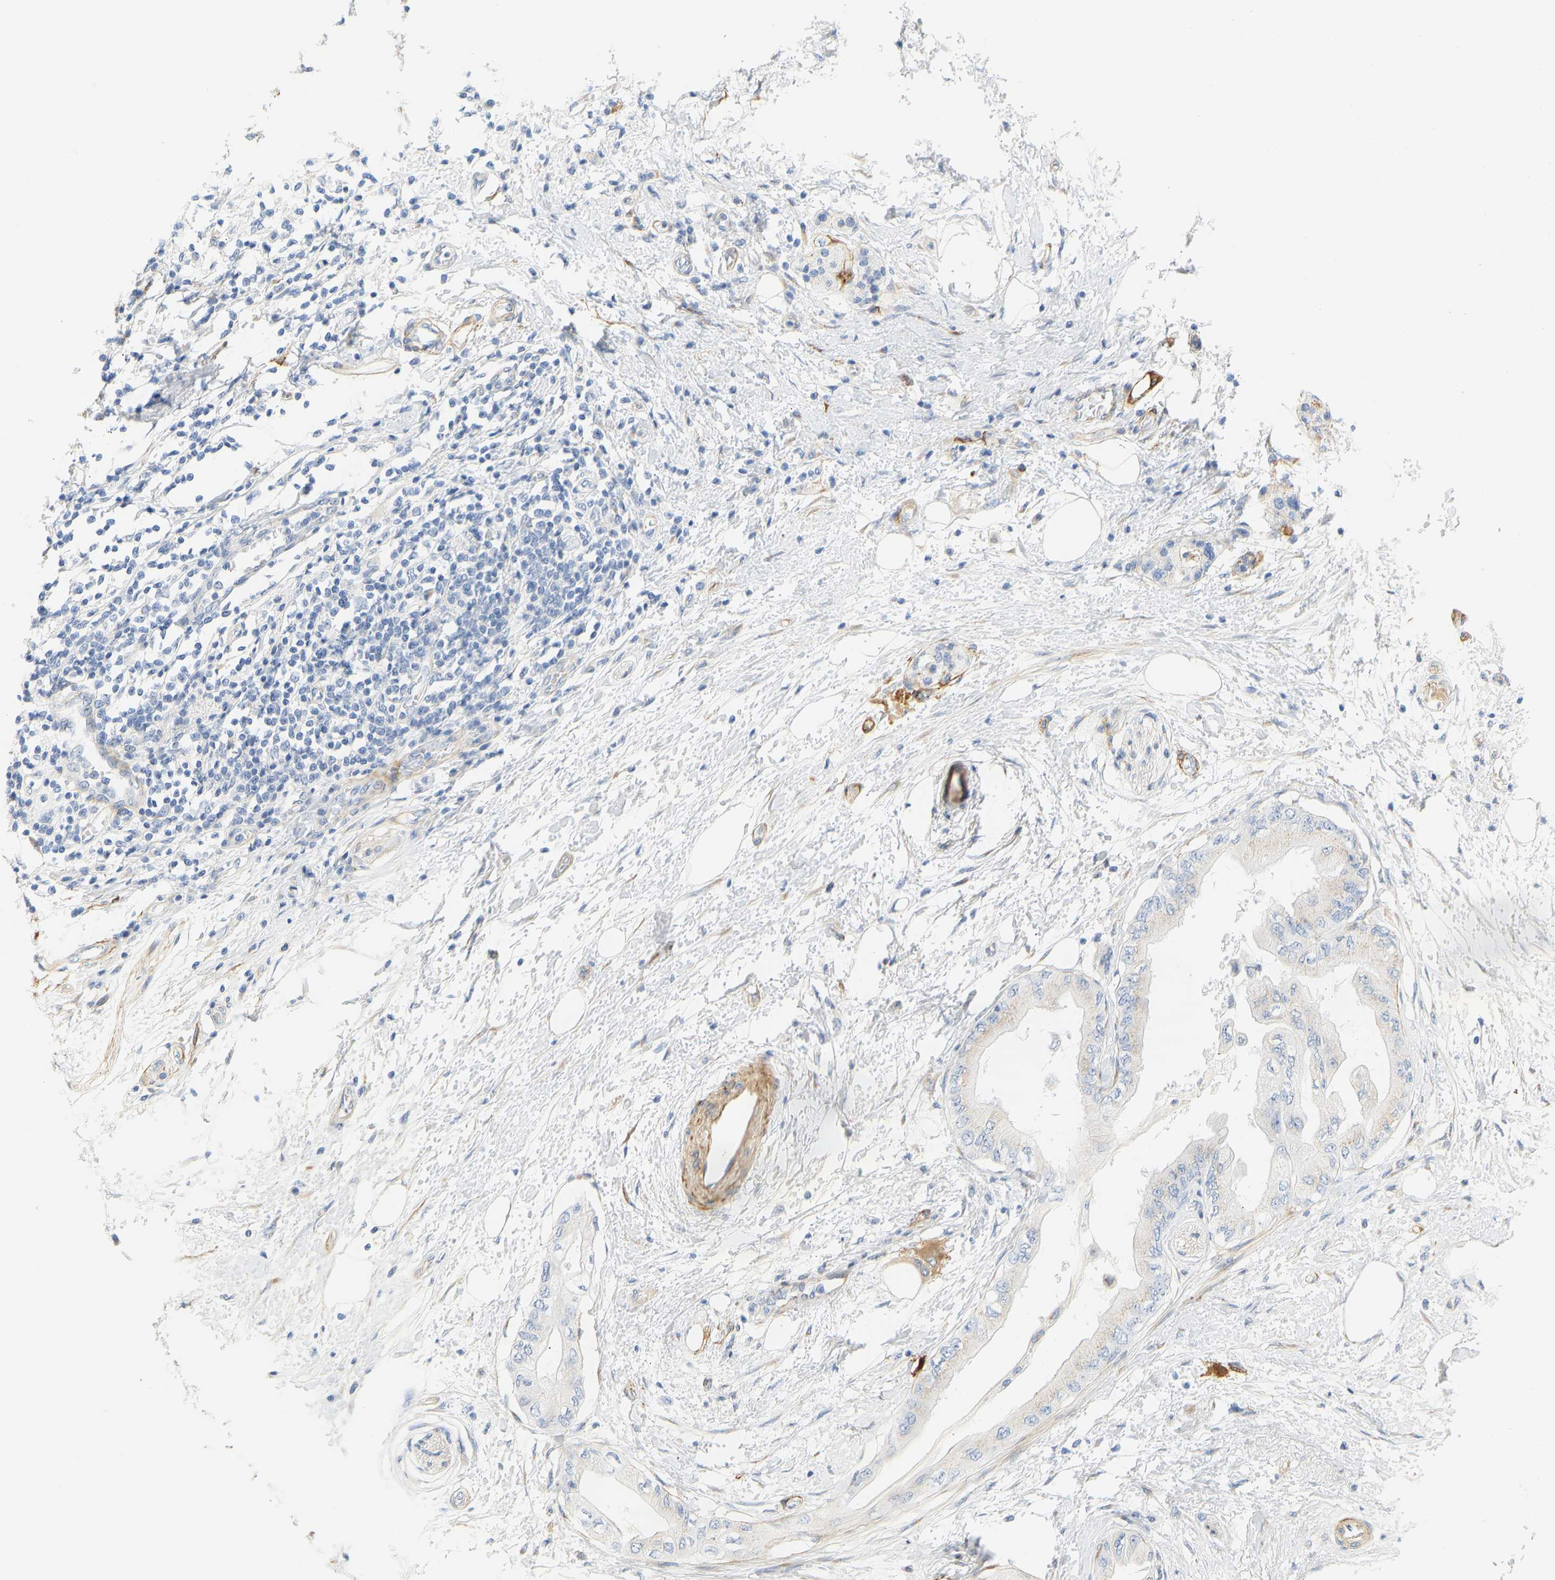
{"staining": {"intensity": "weak", "quantity": "<25%", "location": "cytoplasmic/membranous"}, "tissue": "pancreatic cancer", "cell_type": "Tumor cells", "image_type": "cancer", "snomed": [{"axis": "morphology", "description": "Normal tissue, NOS"}, {"axis": "morphology", "description": "Adenocarcinoma, NOS"}, {"axis": "topography", "description": "Pancreas"}, {"axis": "topography", "description": "Duodenum"}], "caption": "Immunohistochemistry (IHC) of human pancreatic cancer (adenocarcinoma) demonstrates no staining in tumor cells.", "gene": "SLC30A7", "patient": {"sex": "female", "age": 60}}